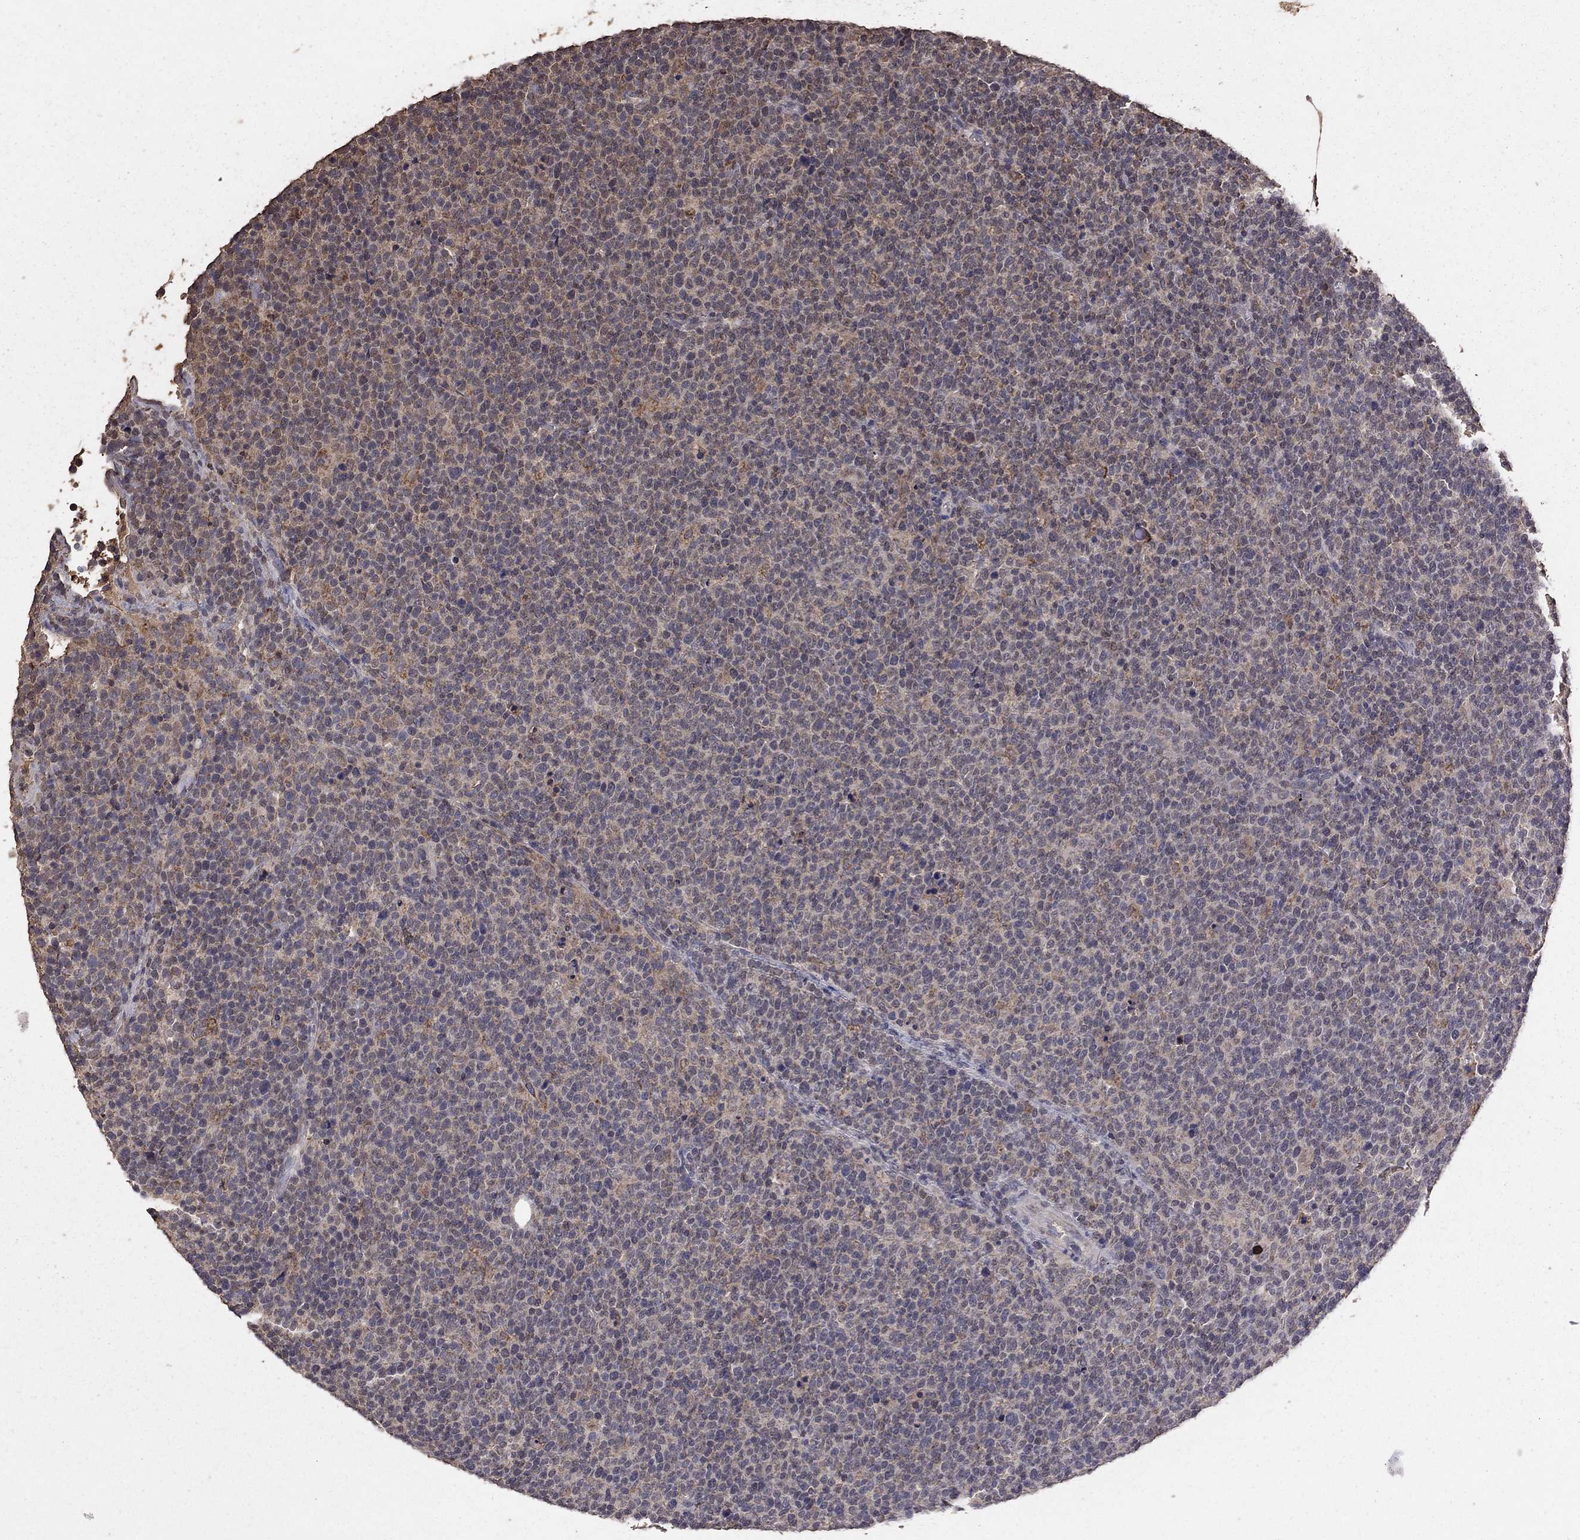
{"staining": {"intensity": "negative", "quantity": "none", "location": "none"}, "tissue": "lymphoma", "cell_type": "Tumor cells", "image_type": "cancer", "snomed": [{"axis": "morphology", "description": "Malignant lymphoma, non-Hodgkin's type, High grade"}, {"axis": "topography", "description": "Lymph node"}], "caption": "High power microscopy image of an immunohistochemistry histopathology image of lymphoma, revealing no significant staining in tumor cells.", "gene": "SERPINA5", "patient": {"sex": "male", "age": 61}}